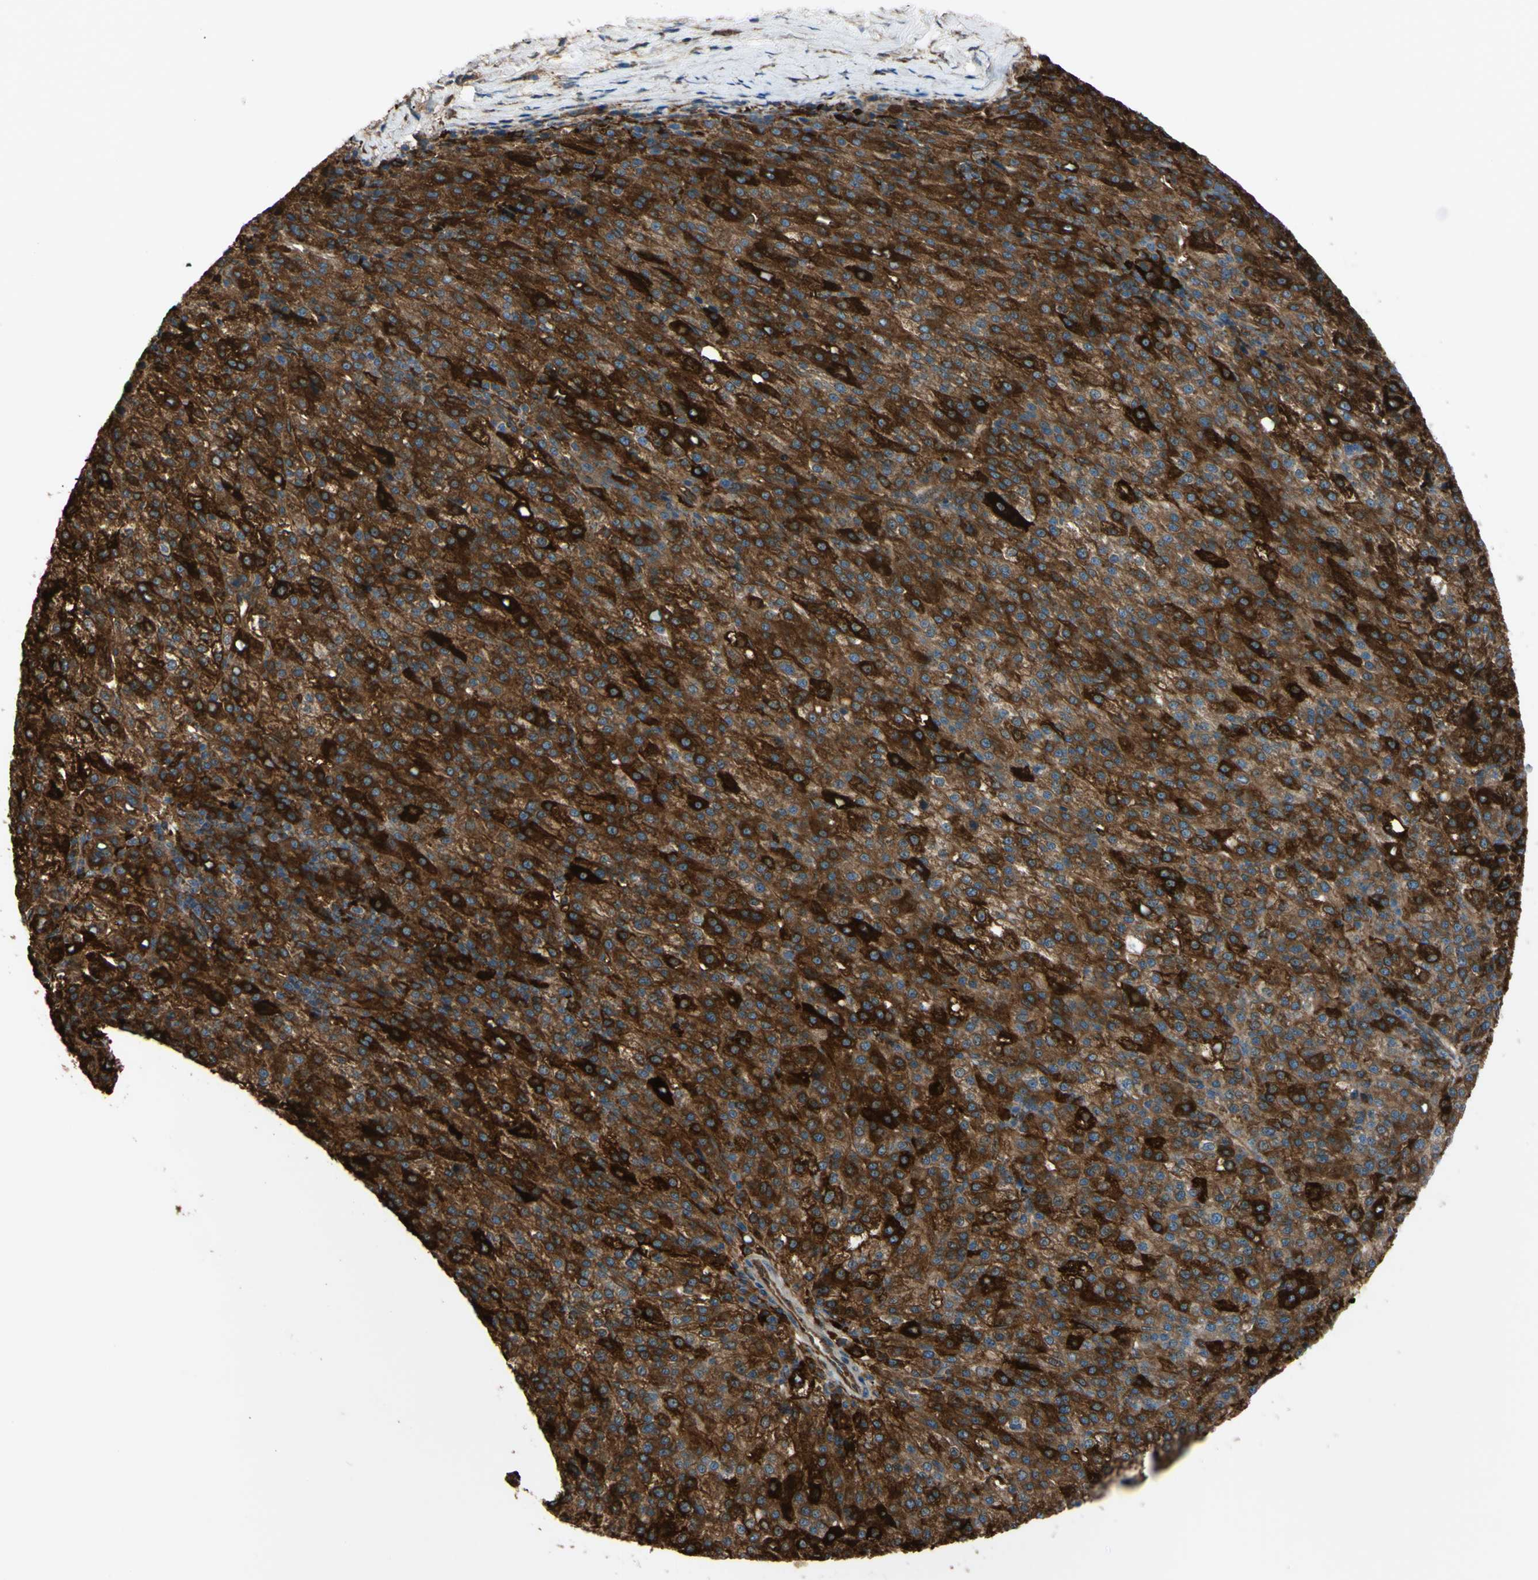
{"staining": {"intensity": "strong", "quantity": ">75%", "location": "cytoplasmic/membranous"}, "tissue": "liver cancer", "cell_type": "Tumor cells", "image_type": "cancer", "snomed": [{"axis": "morphology", "description": "Carcinoma, Hepatocellular, NOS"}, {"axis": "topography", "description": "Liver"}], "caption": "DAB (3,3'-diaminobenzidine) immunohistochemical staining of liver cancer (hepatocellular carcinoma) shows strong cytoplasmic/membranous protein expression in about >75% of tumor cells. The protein of interest is stained brown, and the nuclei are stained in blue (DAB IHC with brightfield microscopy, high magnification).", "gene": "PTPN12", "patient": {"sex": "female", "age": 58}}